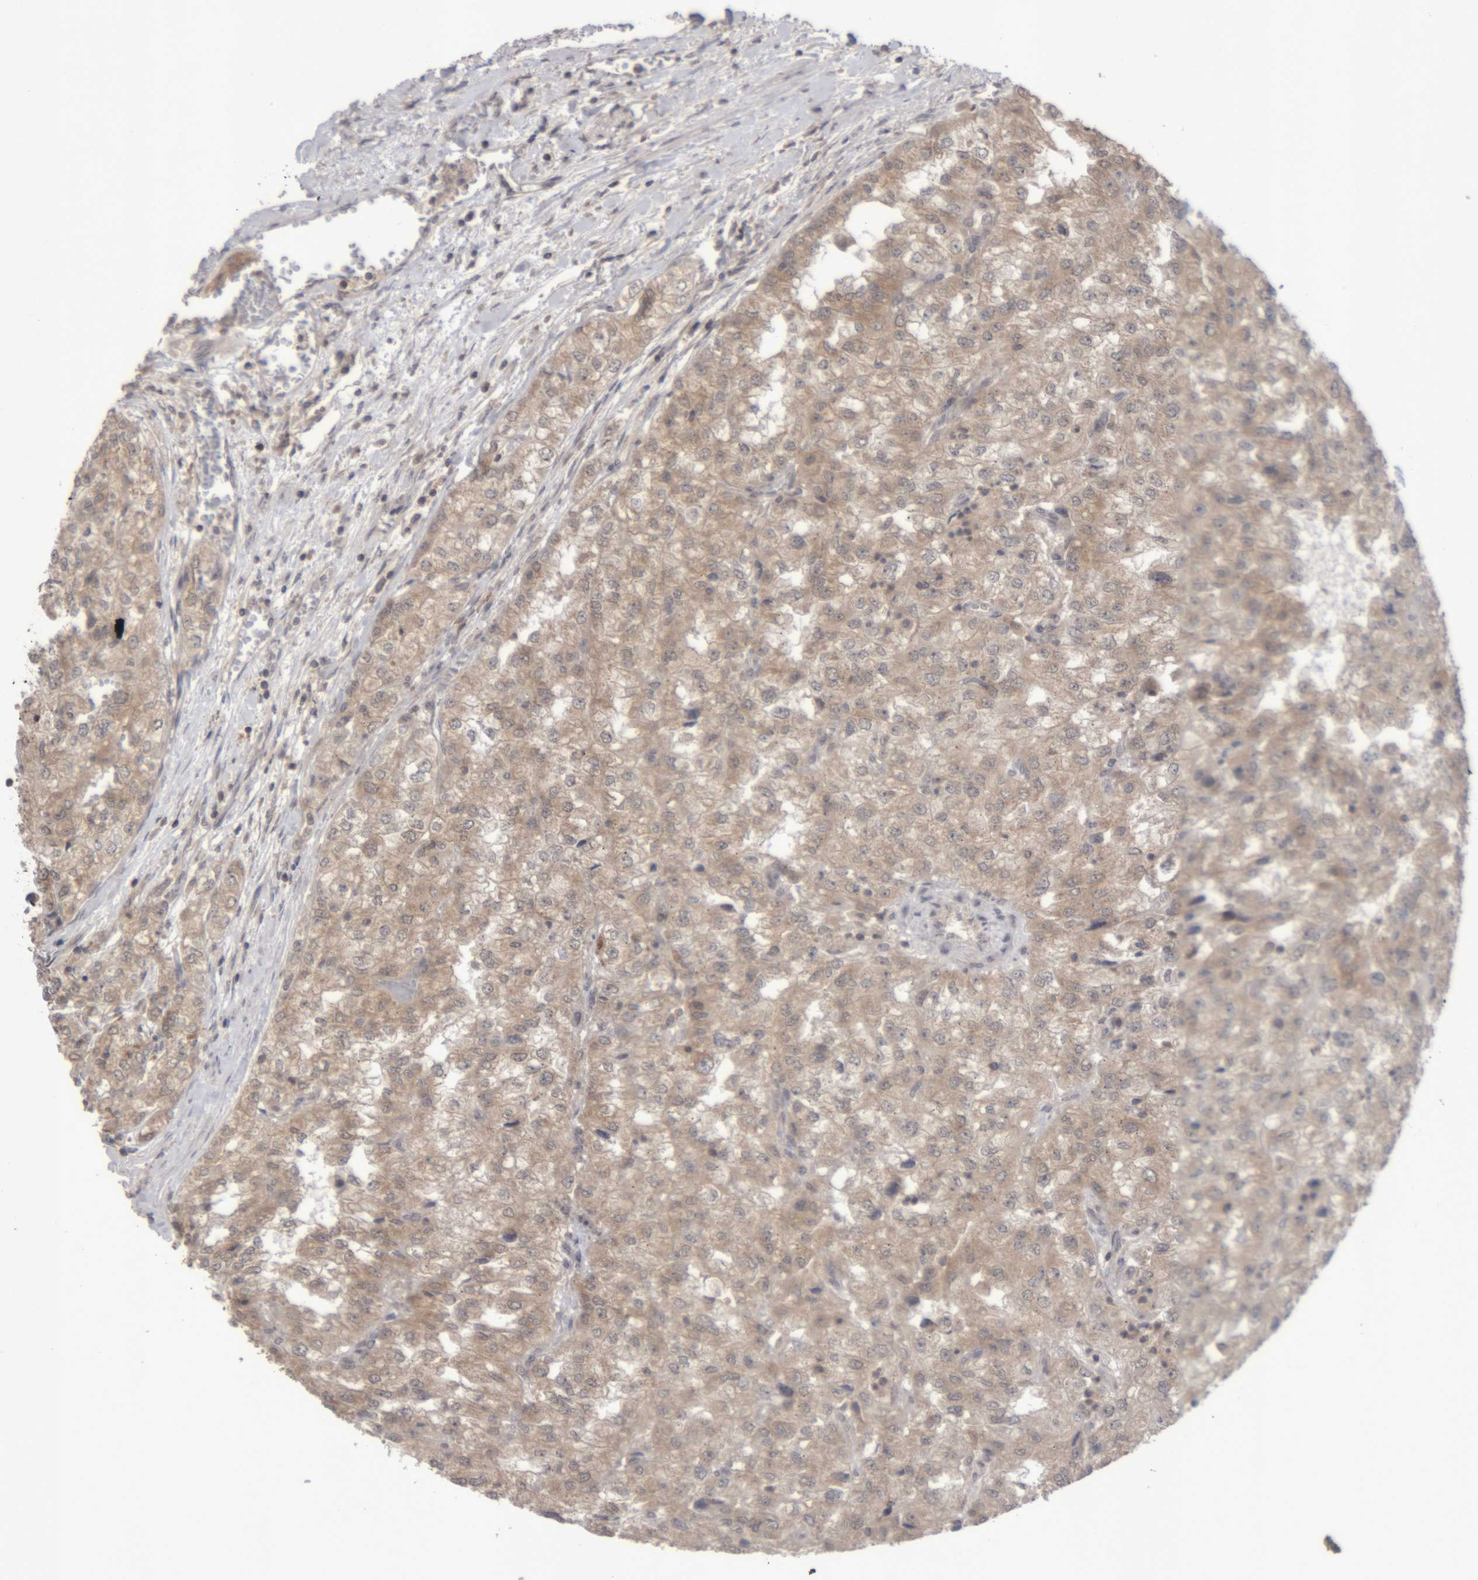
{"staining": {"intensity": "moderate", "quantity": ">75%", "location": "cytoplasmic/membranous"}, "tissue": "renal cancer", "cell_type": "Tumor cells", "image_type": "cancer", "snomed": [{"axis": "morphology", "description": "Adenocarcinoma, NOS"}, {"axis": "topography", "description": "Kidney"}], "caption": "This histopathology image reveals immunohistochemistry staining of adenocarcinoma (renal), with medium moderate cytoplasmic/membranous positivity in approximately >75% of tumor cells.", "gene": "NFATC2", "patient": {"sex": "female", "age": 54}}